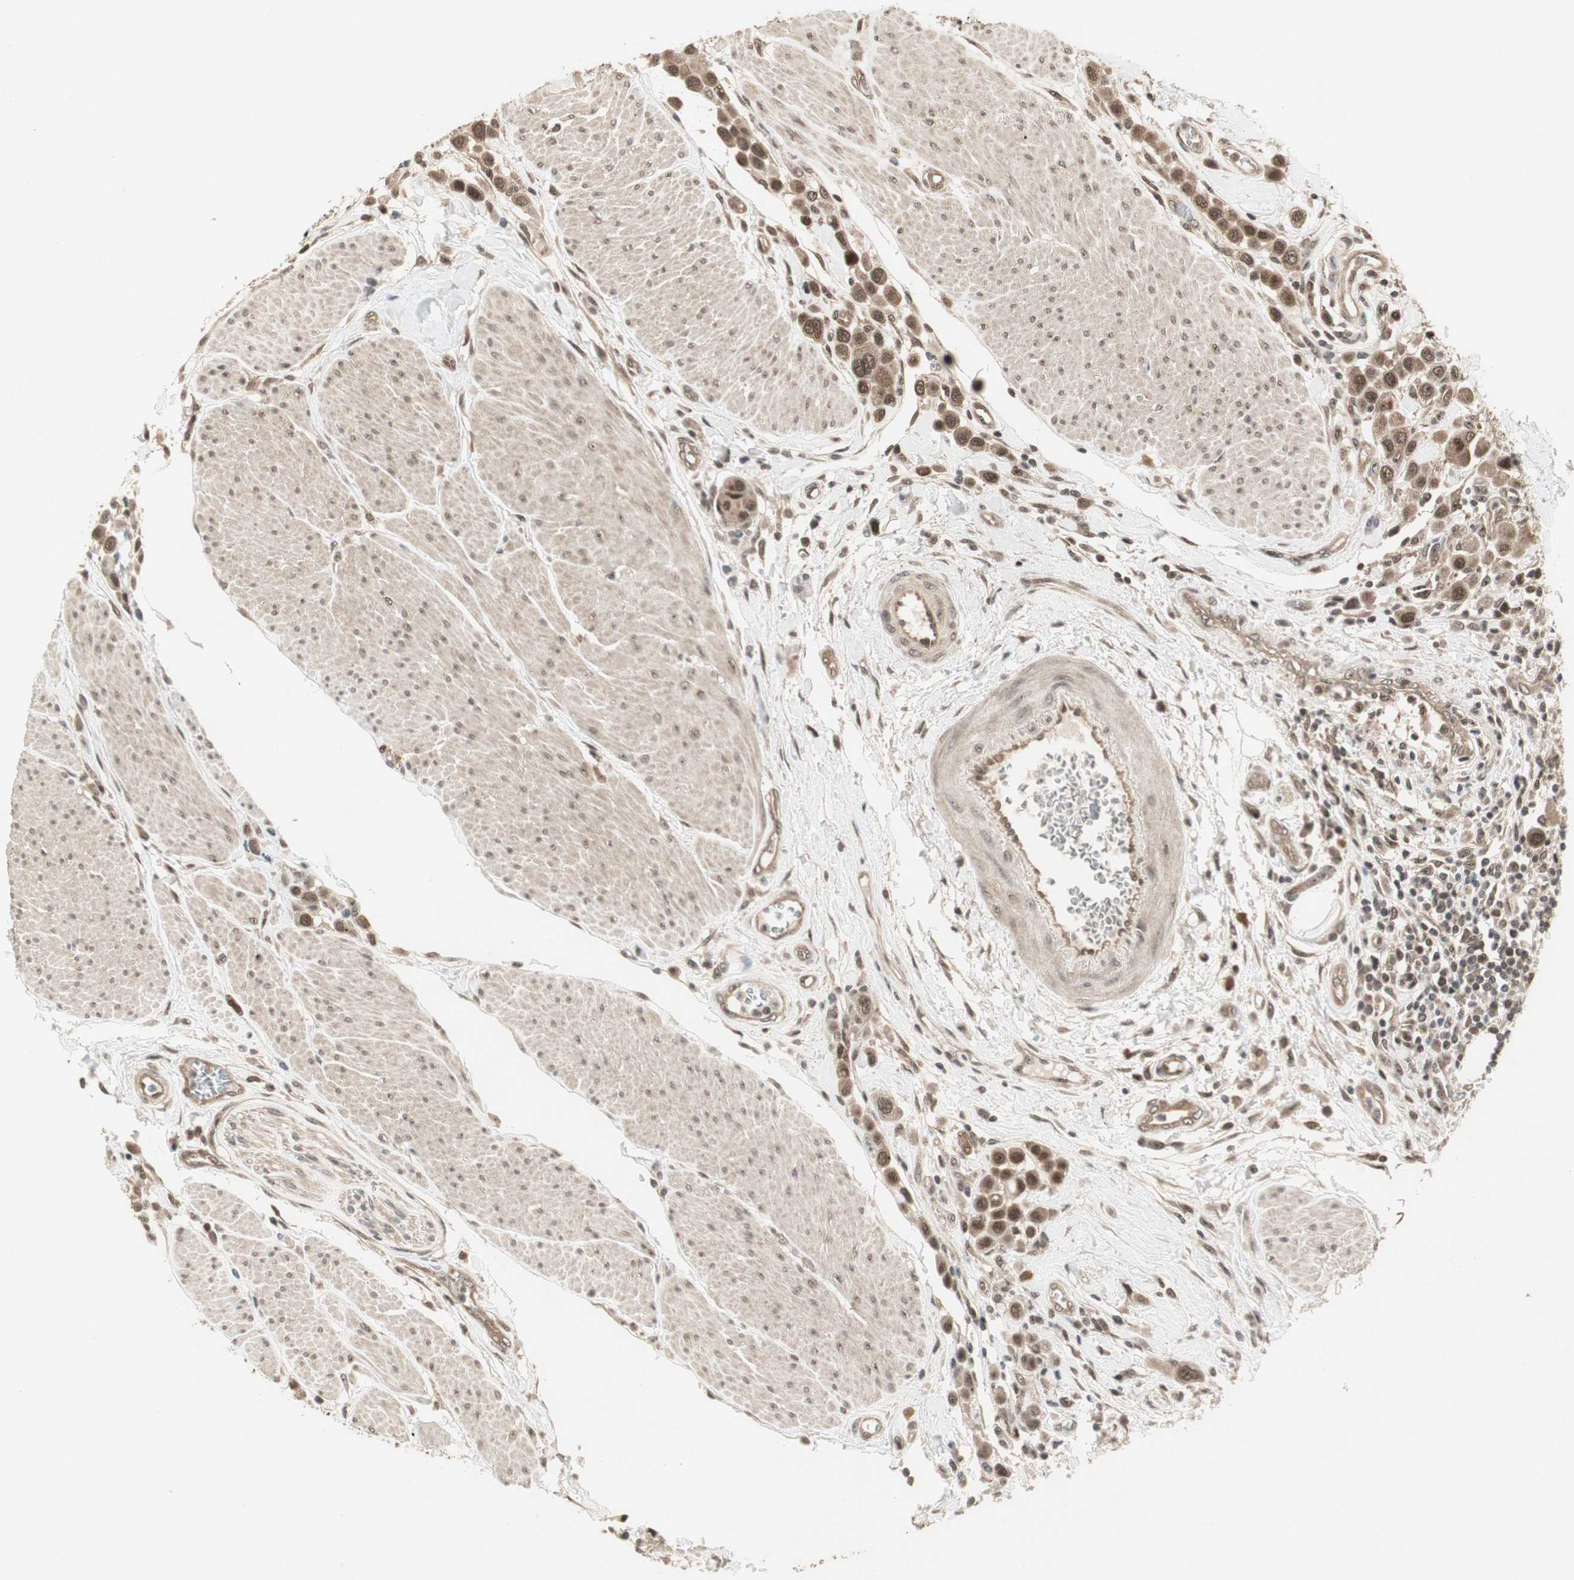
{"staining": {"intensity": "strong", "quantity": ">75%", "location": "cytoplasmic/membranous,nuclear"}, "tissue": "urothelial cancer", "cell_type": "Tumor cells", "image_type": "cancer", "snomed": [{"axis": "morphology", "description": "Urothelial carcinoma, High grade"}, {"axis": "topography", "description": "Urinary bladder"}], "caption": "Immunohistochemistry (IHC) staining of high-grade urothelial carcinoma, which exhibits high levels of strong cytoplasmic/membranous and nuclear positivity in about >75% of tumor cells indicating strong cytoplasmic/membranous and nuclear protein staining. The staining was performed using DAB (3,3'-diaminobenzidine) (brown) for protein detection and nuclei were counterstained in hematoxylin (blue).", "gene": "CSNK2B", "patient": {"sex": "male", "age": 50}}